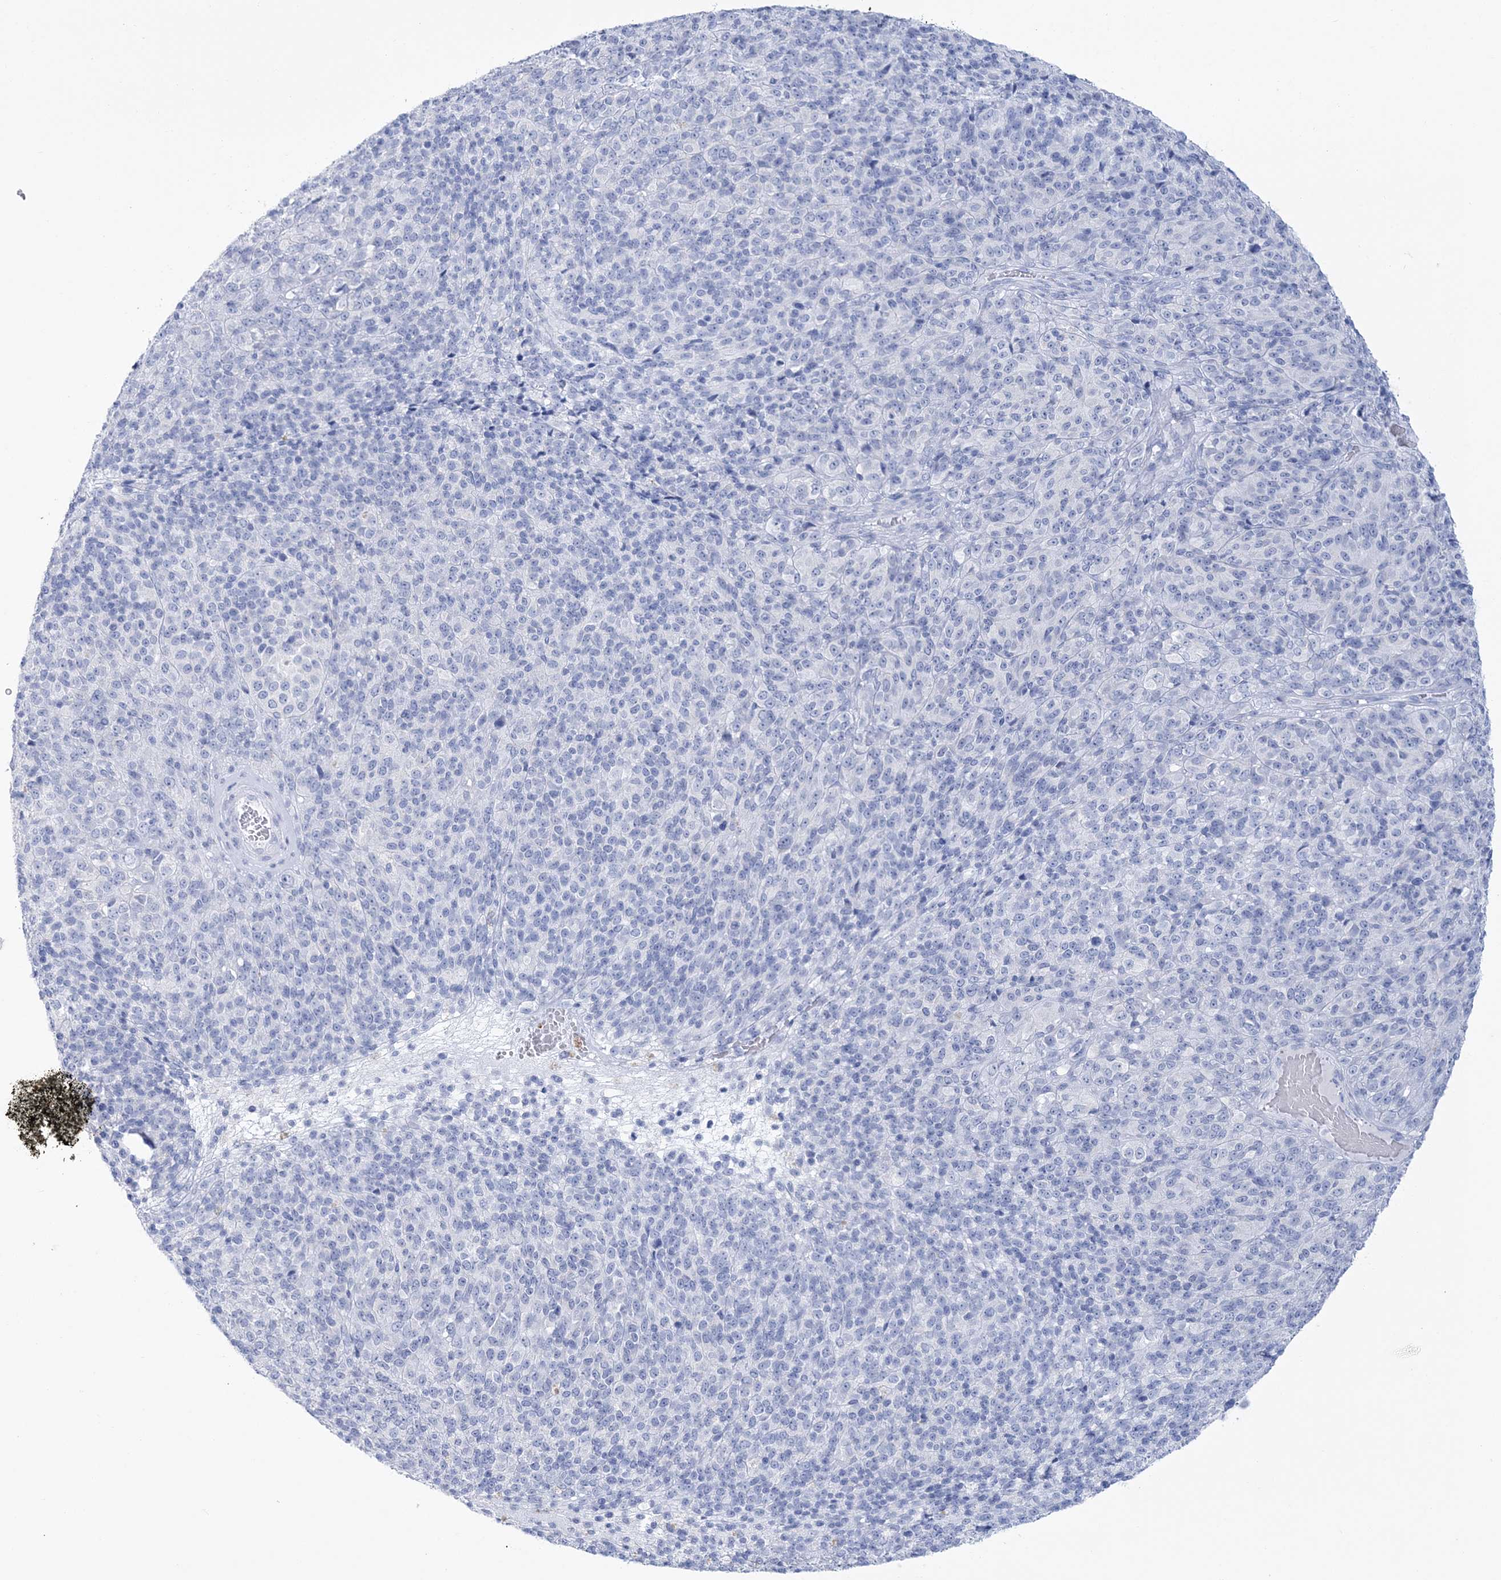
{"staining": {"intensity": "negative", "quantity": "none", "location": "none"}, "tissue": "melanoma", "cell_type": "Tumor cells", "image_type": "cancer", "snomed": [{"axis": "morphology", "description": "Malignant melanoma, Metastatic site"}, {"axis": "topography", "description": "Brain"}], "caption": "Tumor cells show no significant protein expression in melanoma. Brightfield microscopy of immunohistochemistry stained with DAB (brown) and hematoxylin (blue), captured at high magnification.", "gene": "RBP2", "patient": {"sex": "female", "age": 56}}